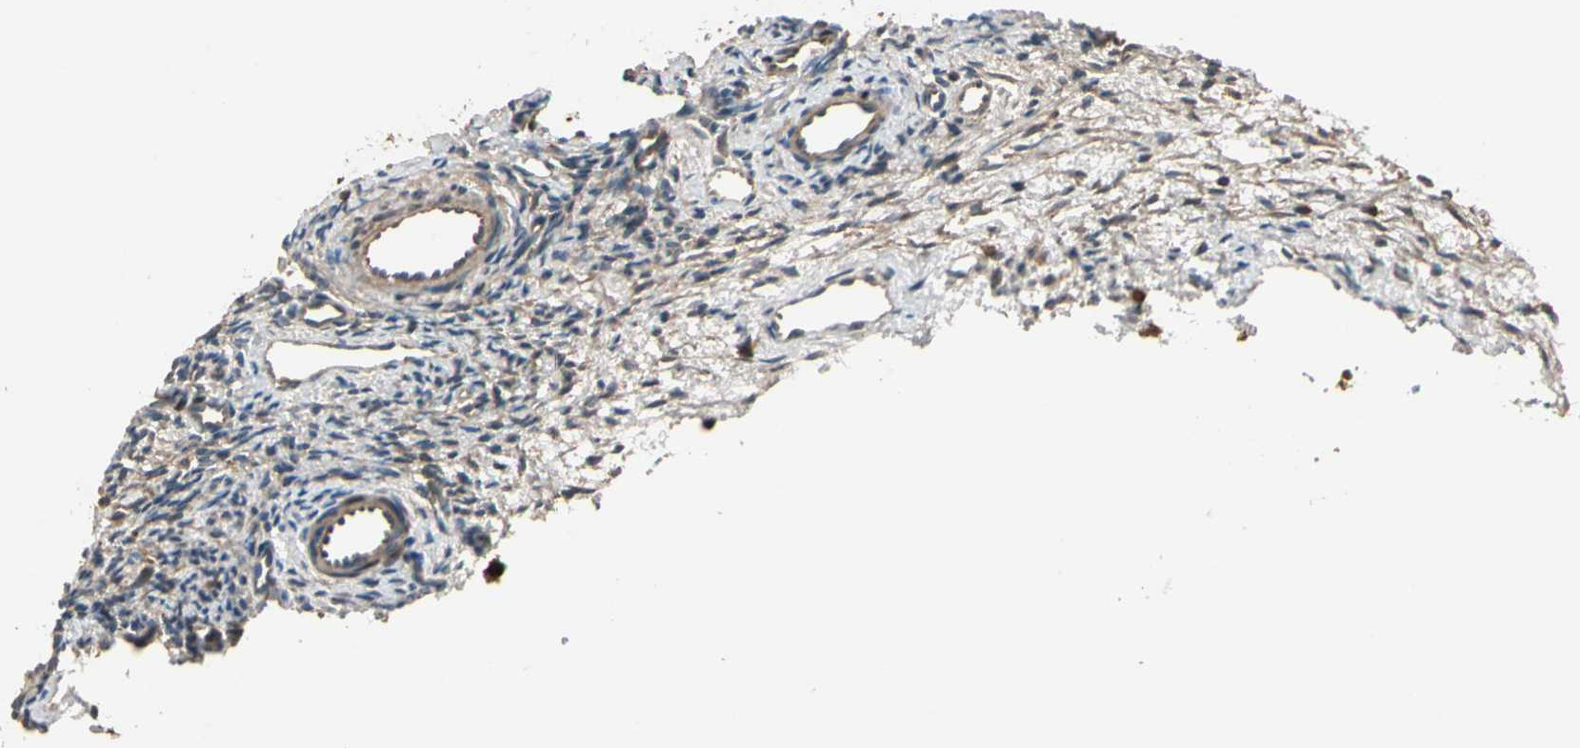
{"staining": {"intensity": "weak", "quantity": ">75%", "location": "cytoplasmic/membranous"}, "tissue": "ovary", "cell_type": "Ovarian stroma cells", "image_type": "normal", "snomed": [{"axis": "morphology", "description": "Normal tissue, NOS"}, {"axis": "topography", "description": "Ovary"}], "caption": "IHC histopathology image of normal human ovary stained for a protein (brown), which reveals low levels of weak cytoplasmic/membranous staining in about >75% of ovarian stroma cells.", "gene": "STX11", "patient": {"sex": "female", "age": 33}}